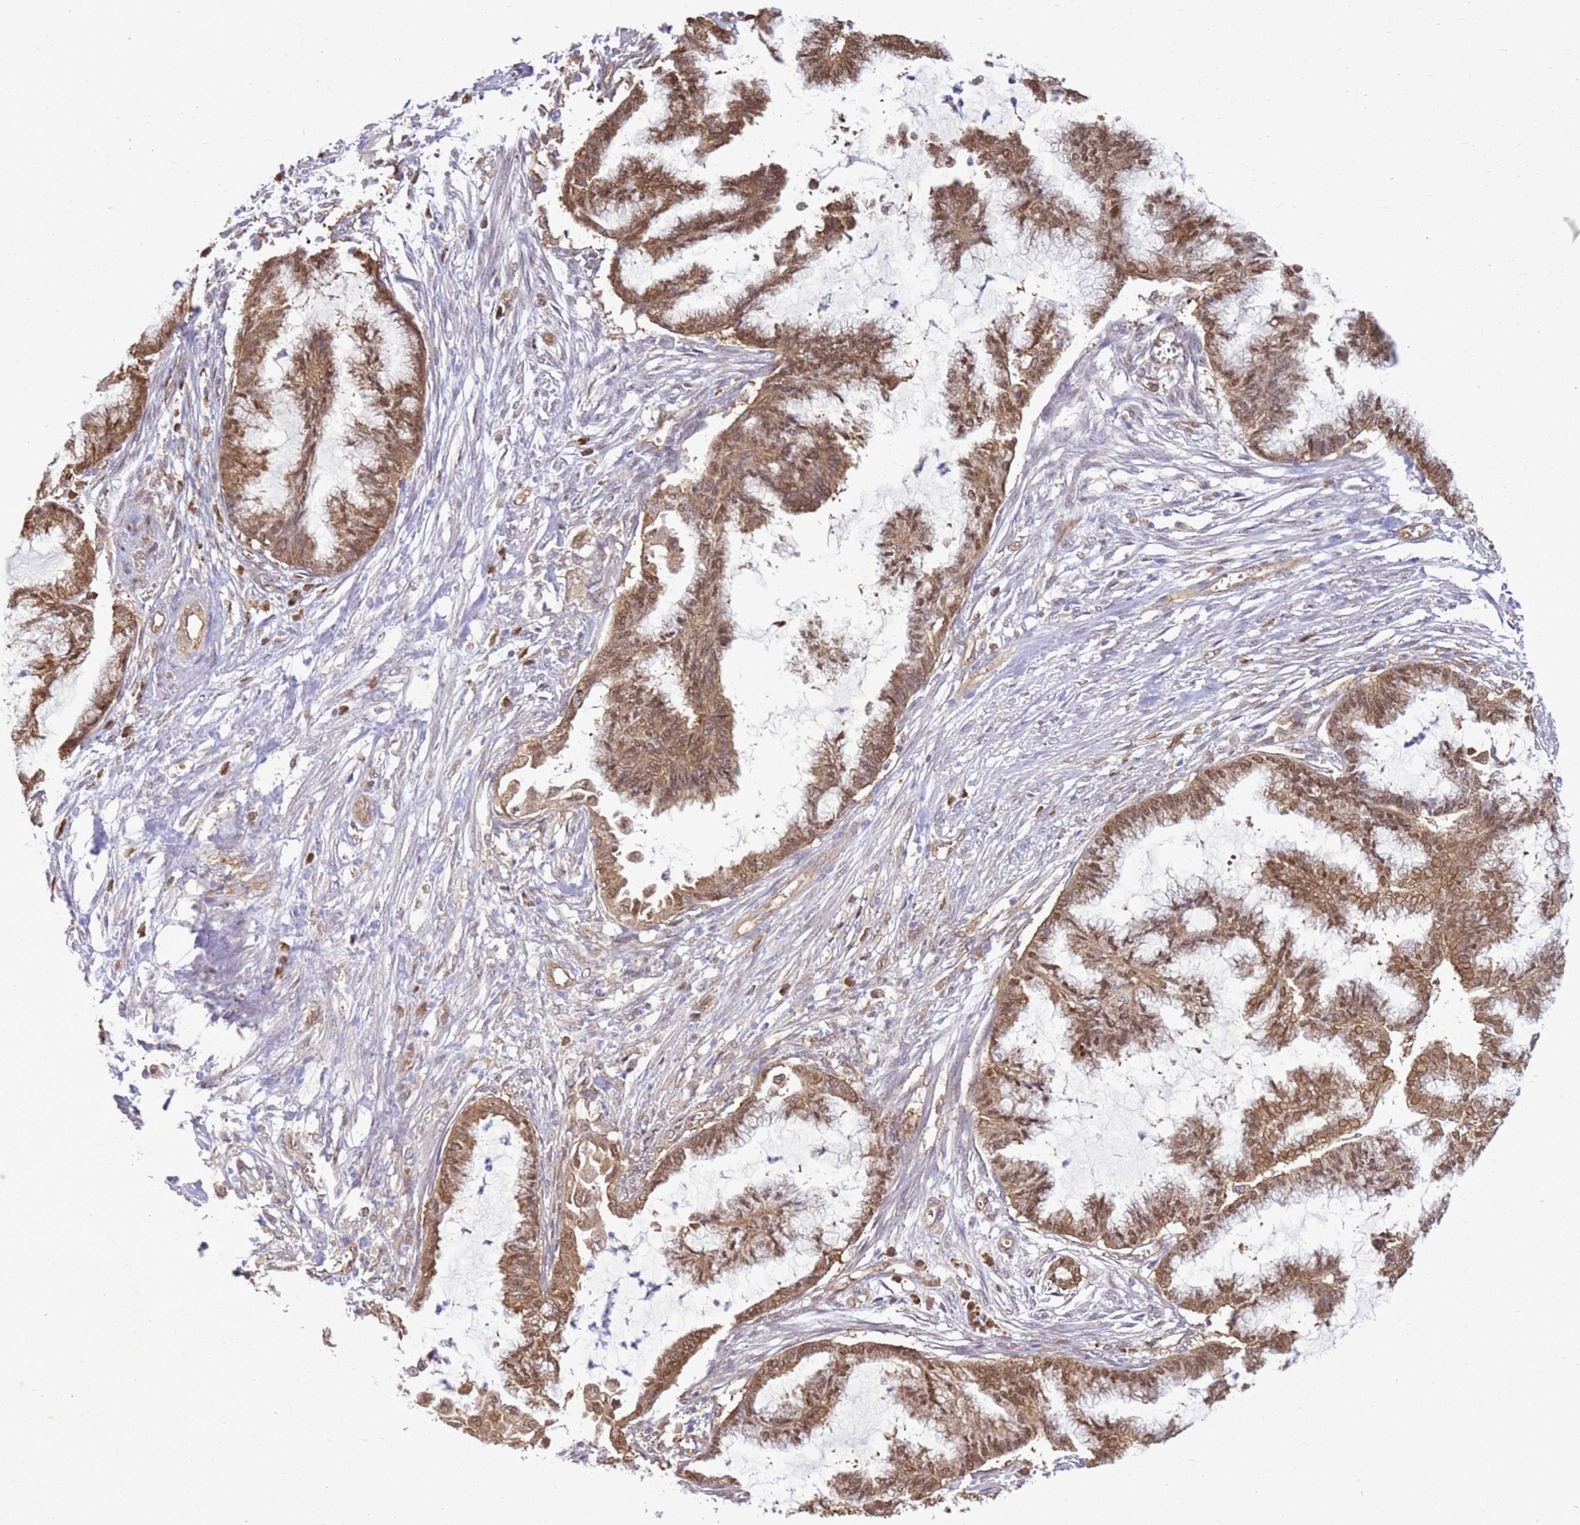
{"staining": {"intensity": "moderate", "quantity": ">75%", "location": "cytoplasmic/membranous,nuclear"}, "tissue": "endometrial cancer", "cell_type": "Tumor cells", "image_type": "cancer", "snomed": [{"axis": "morphology", "description": "Adenocarcinoma, NOS"}, {"axis": "topography", "description": "Endometrium"}], "caption": "Brown immunohistochemical staining in human endometrial adenocarcinoma reveals moderate cytoplasmic/membranous and nuclear staining in approximately >75% of tumor cells.", "gene": "YWHAE", "patient": {"sex": "female", "age": 86}}